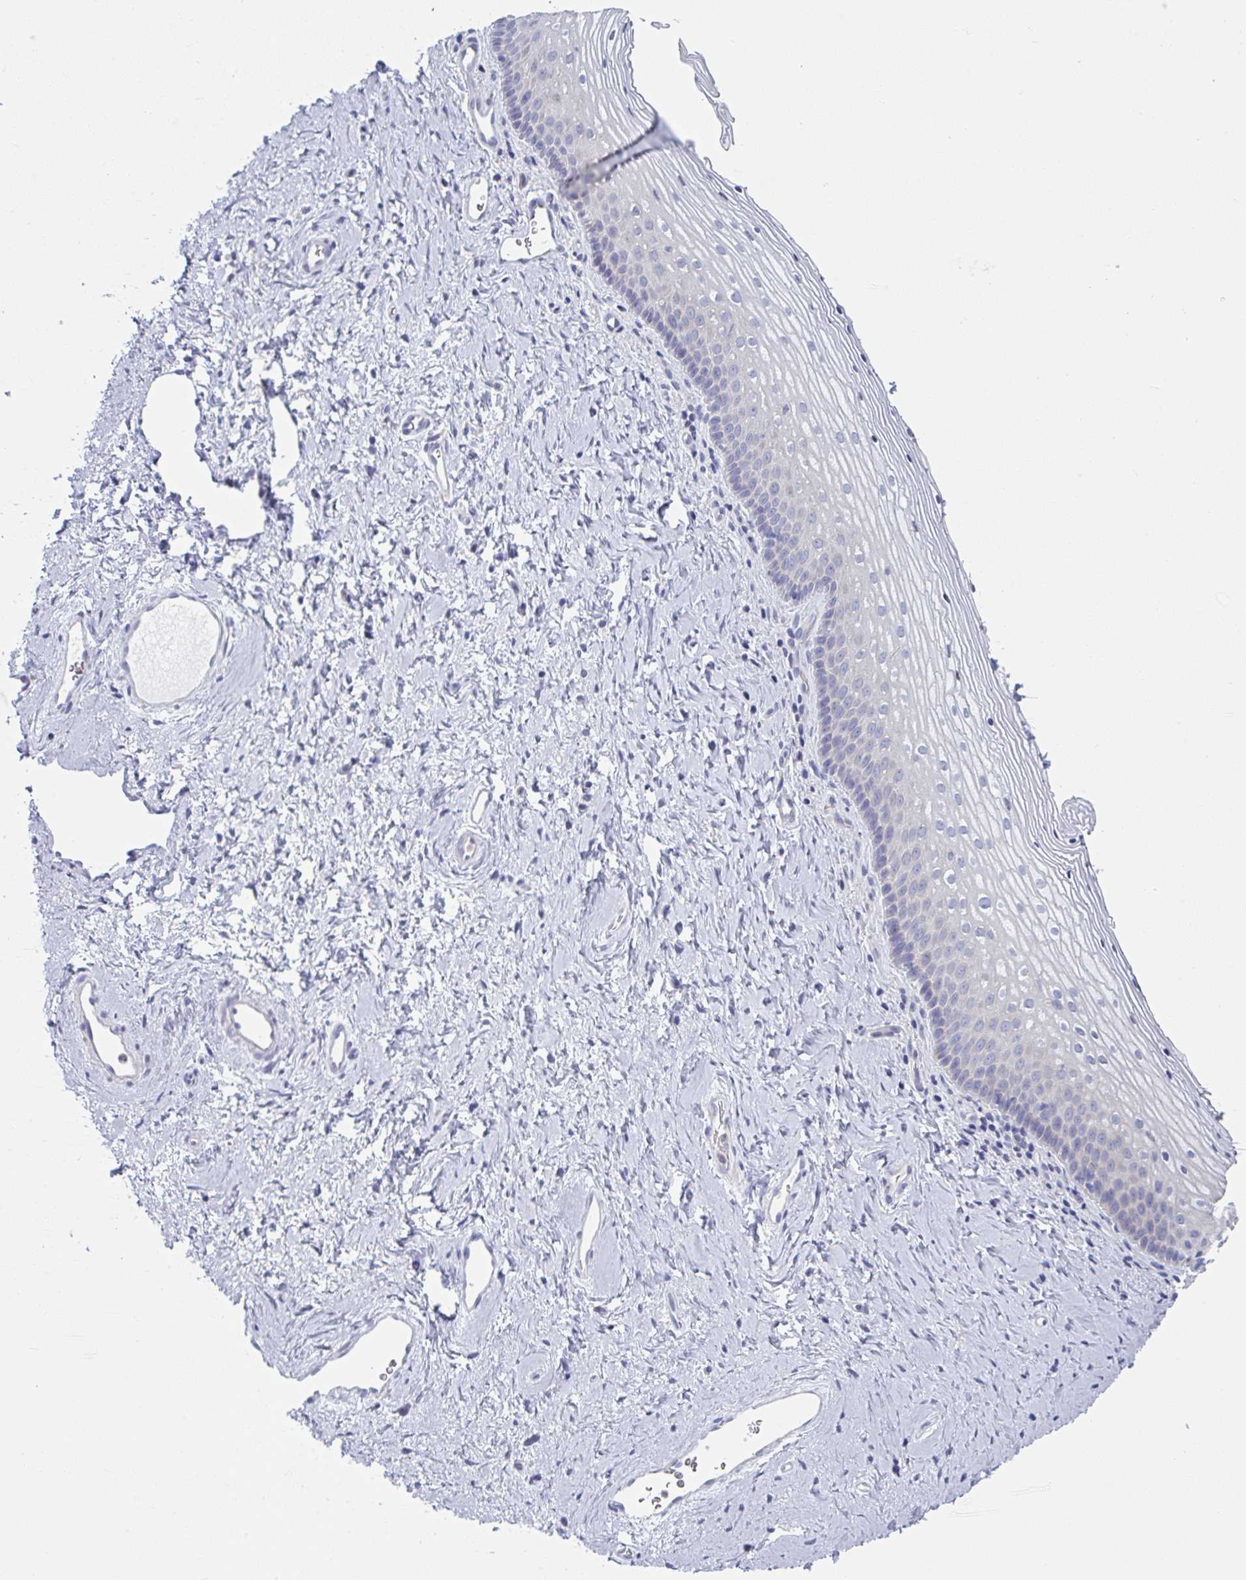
{"staining": {"intensity": "negative", "quantity": "none", "location": "none"}, "tissue": "vagina", "cell_type": "Squamous epithelial cells", "image_type": "normal", "snomed": [{"axis": "morphology", "description": "Normal tissue, NOS"}, {"axis": "morphology", "description": "Squamous cell carcinoma, NOS"}, {"axis": "topography", "description": "Vagina"}, {"axis": "topography", "description": "Cervix"}], "caption": "IHC of normal vagina demonstrates no positivity in squamous epithelial cells. (DAB (3,3'-diaminobenzidine) immunohistochemistry (IHC) visualized using brightfield microscopy, high magnification).", "gene": "NIPSNAP1", "patient": {"sex": "female", "age": 45}}